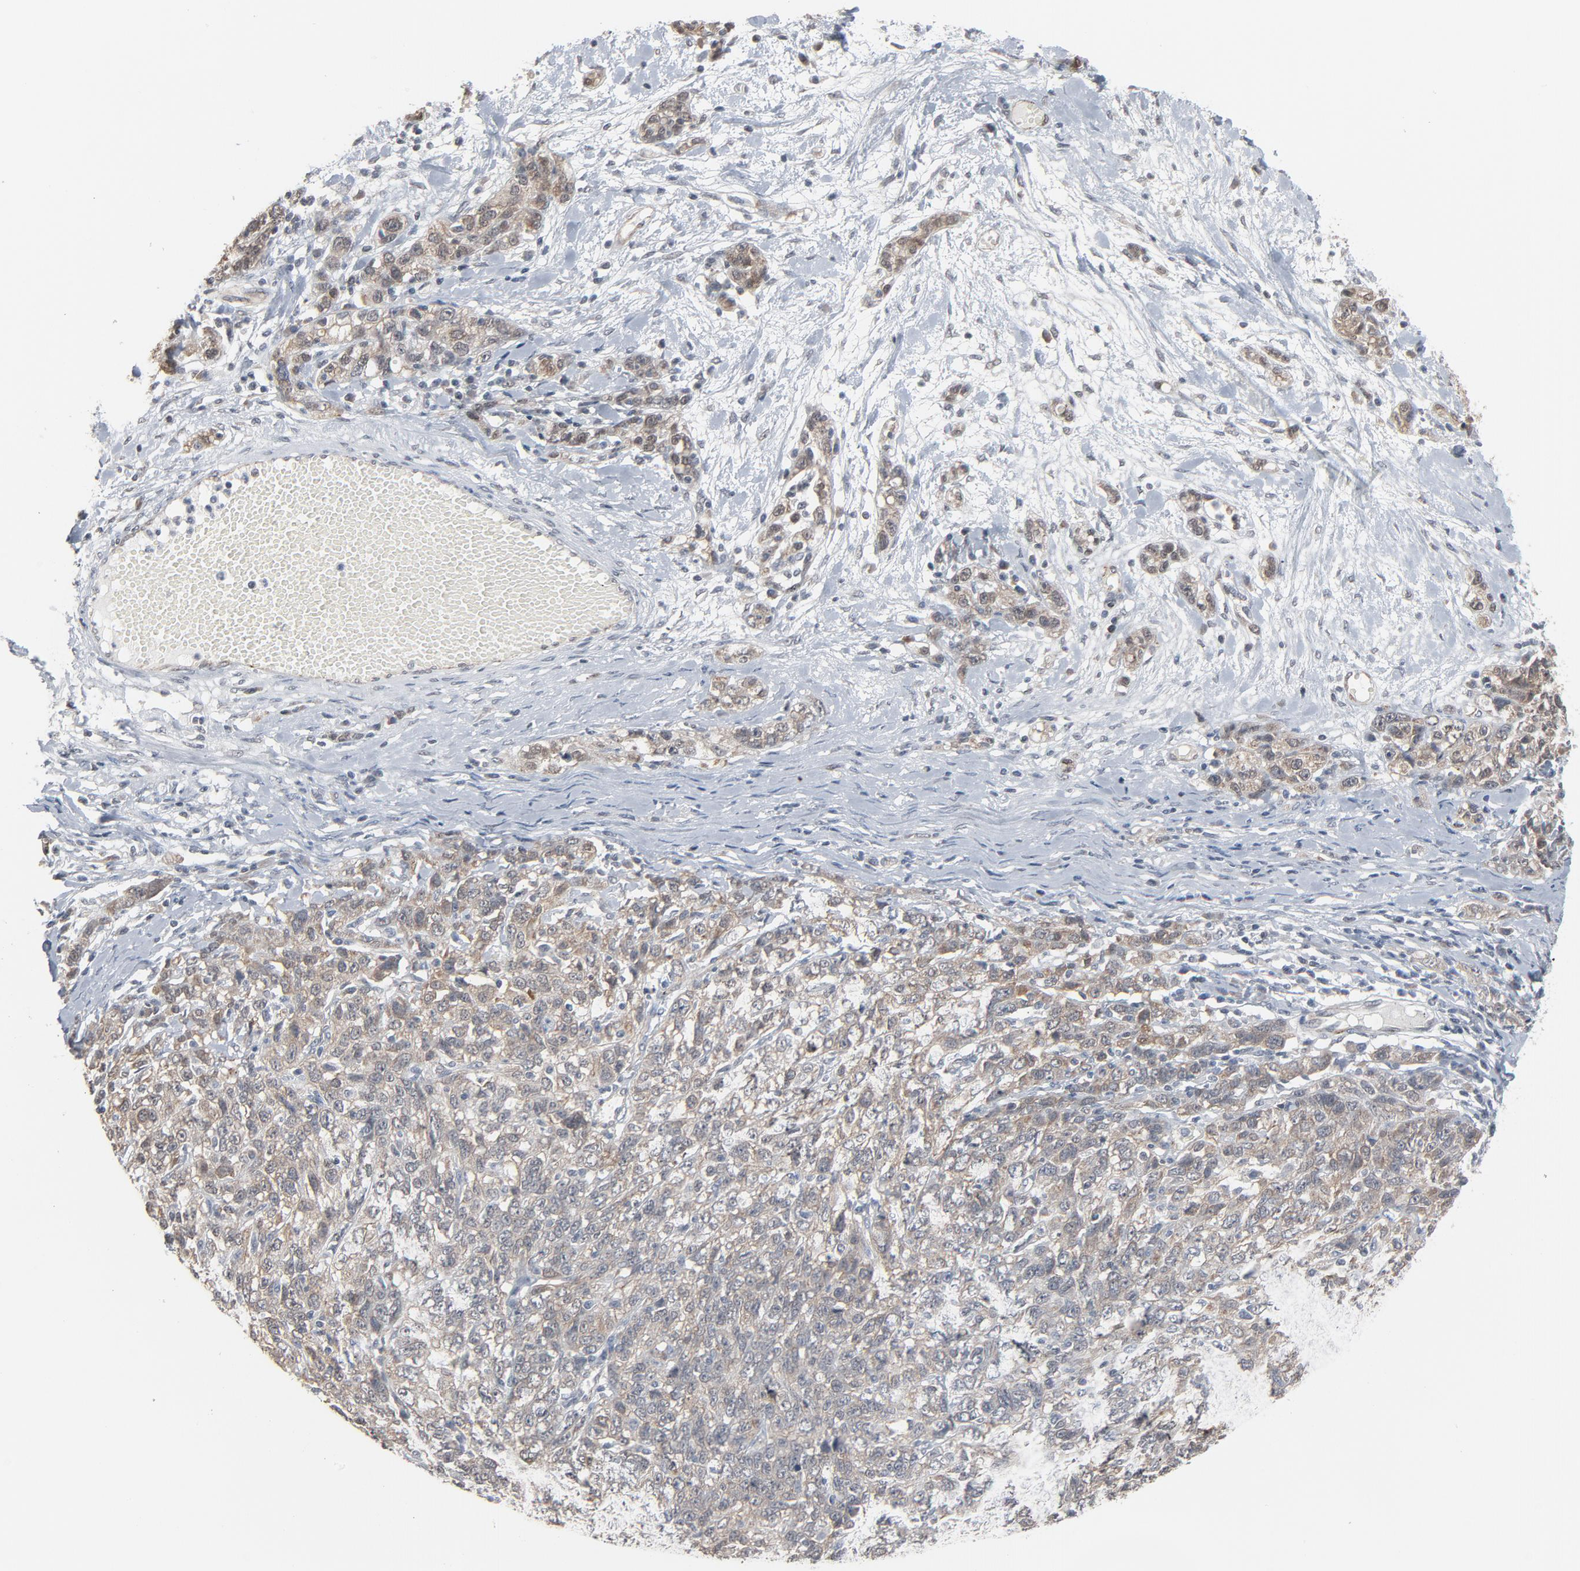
{"staining": {"intensity": "weak", "quantity": ">75%", "location": "cytoplasmic/membranous"}, "tissue": "ovarian cancer", "cell_type": "Tumor cells", "image_type": "cancer", "snomed": [{"axis": "morphology", "description": "Cystadenocarcinoma, serous, NOS"}, {"axis": "topography", "description": "Ovary"}], "caption": "Immunohistochemistry (IHC) image of human ovarian serous cystadenocarcinoma stained for a protein (brown), which displays low levels of weak cytoplasmic/membranous positivity in approximately >75% of tumor cells.", "gene": "ITPR3", "patient": {"sex": "female", "age": 71}}